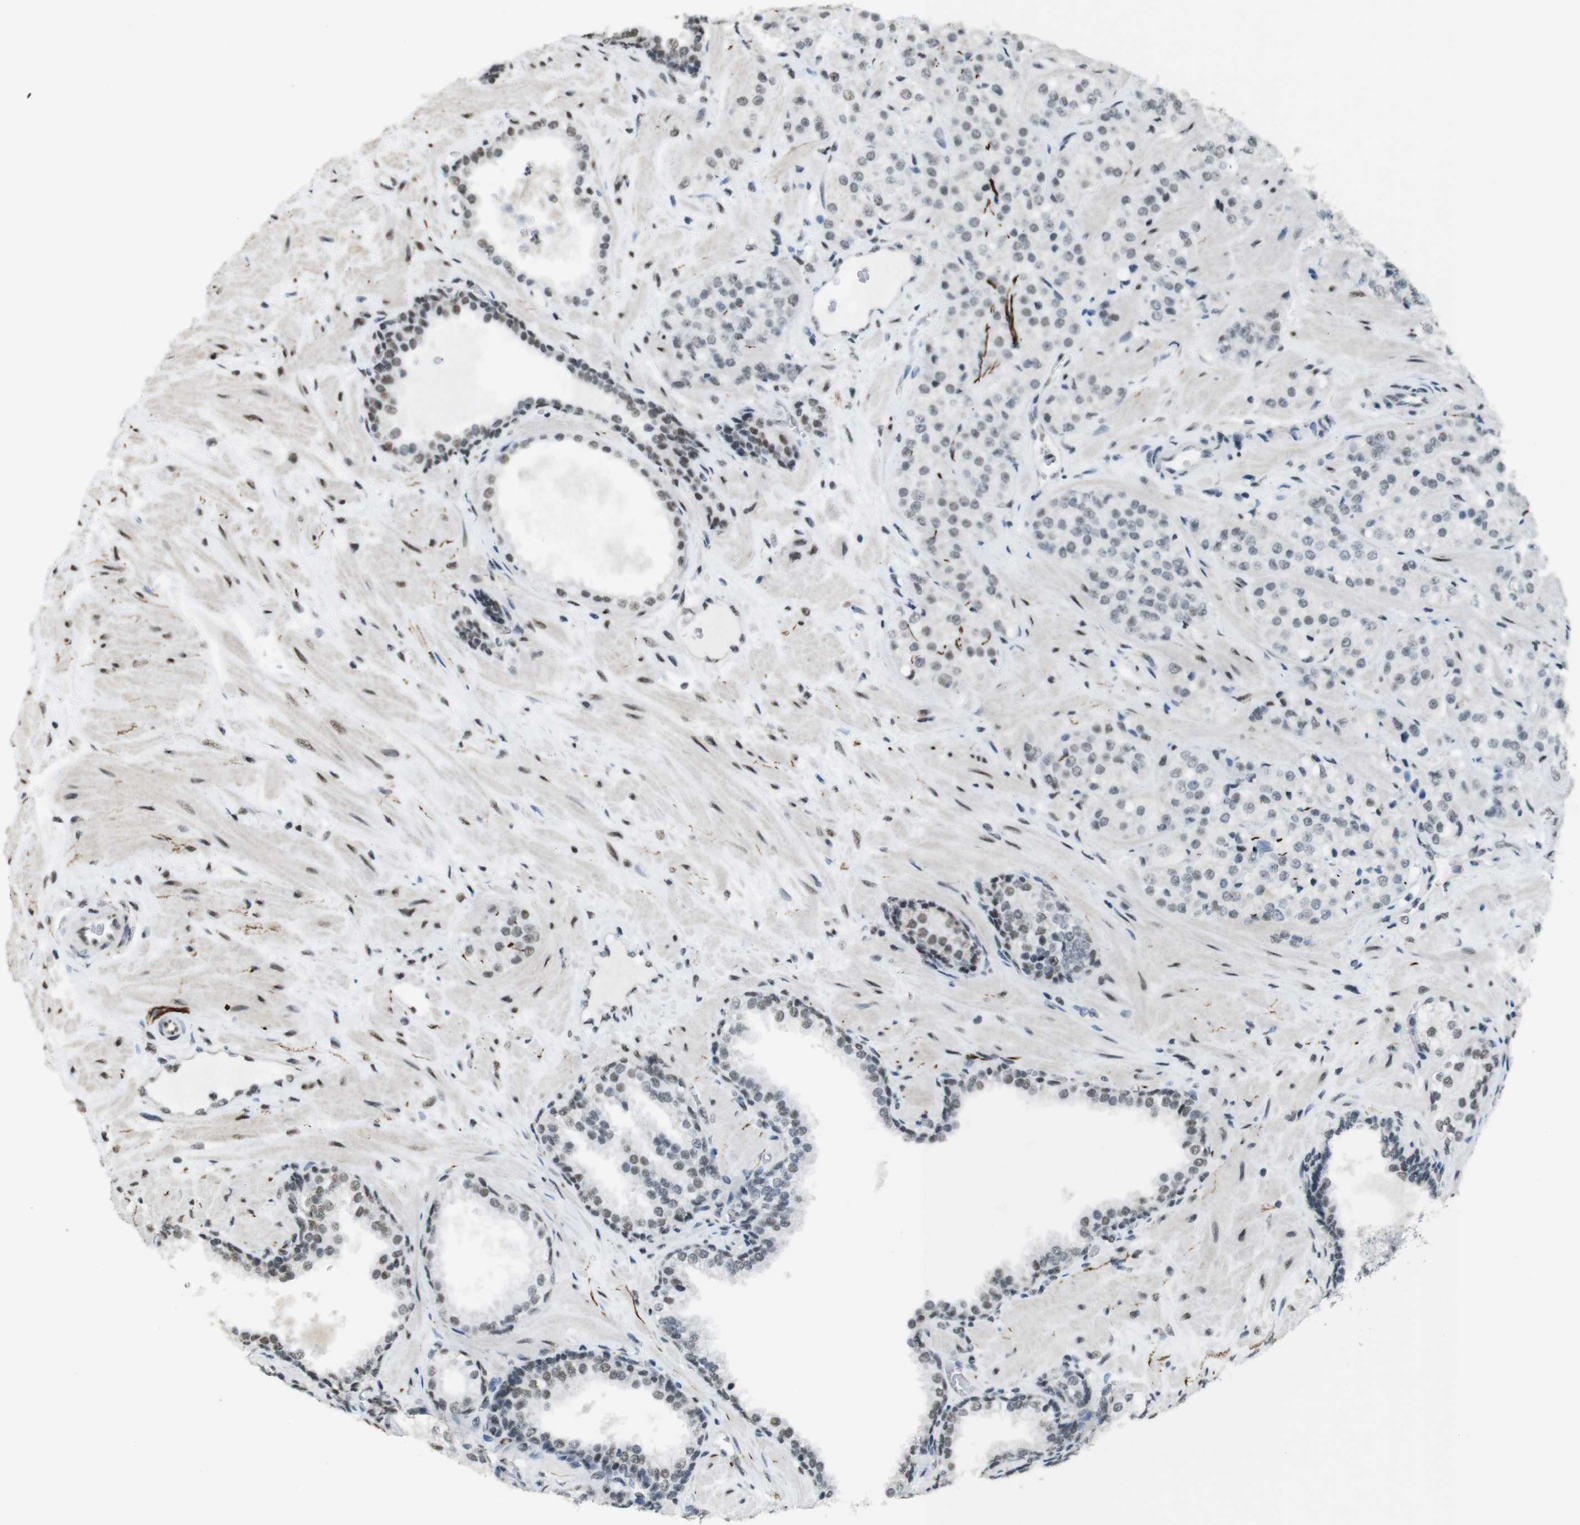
{"staining": {"intensity": "weak", "quantity": "<25%", "location": "nuclear"}, "tissue": "prostate cancer", "cell_type": "Tumor cells", "image_type": "cancer", "snomed": [{"axis": "morphology", "description": "Adenocarcinoma, High grade"}, {"axis": "topography", "description": "Prostate"}], "caption": "Image shows no significant protein staining in tumor cells of prostate cancer (high-grade adenocarcinoma).", "gene": "CSNK2B", "patient": {"sex": "male", "age": 64}}